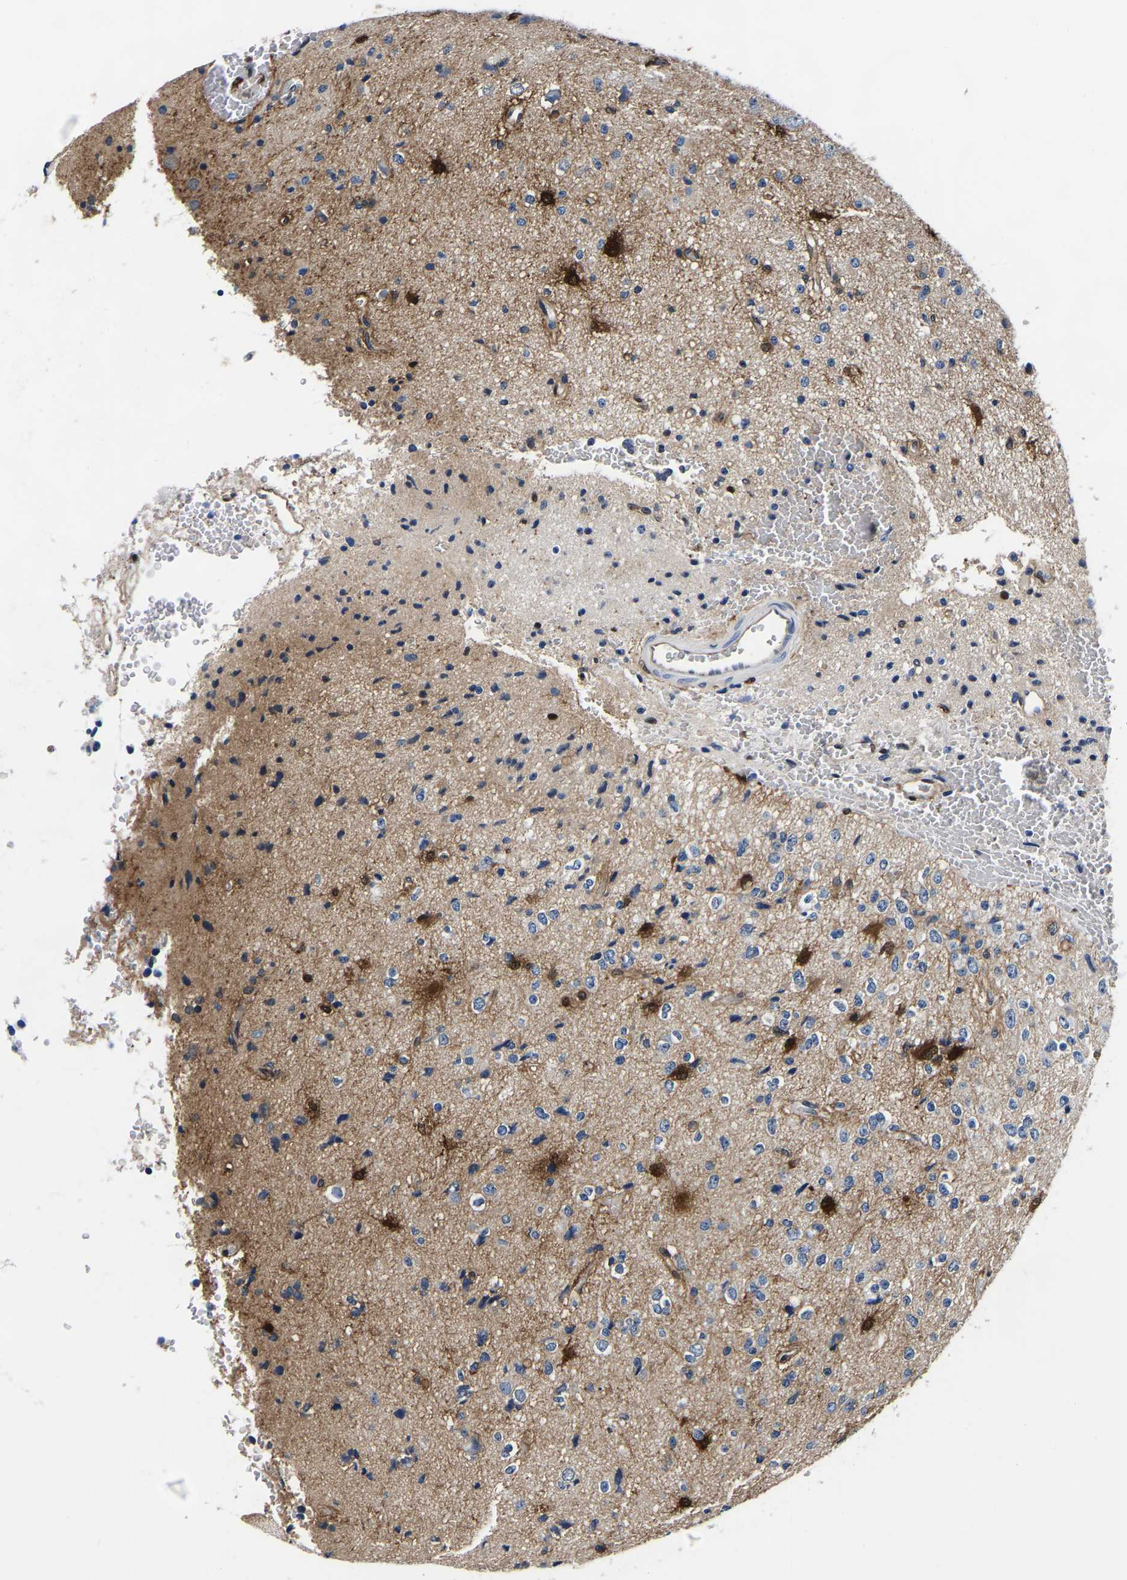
{"staining": {"intensity": "negative", "quantity": "none", "location": "none"}, "tissue": "glioma", "cell_type": "Tumor cells", "image_type": "cancer", "snomed": [{"axis": "morphology", "description": "Glioma, malignant, High grade"}, {"axis": "topography", "description": "pancreas cauda"}], "caption": "DAB immunohistochemical staining of glioma demonstrates no significant positivity in tumor cells.", "gene": "S100A13", "patient": {"sex": "male", "age": 60}}